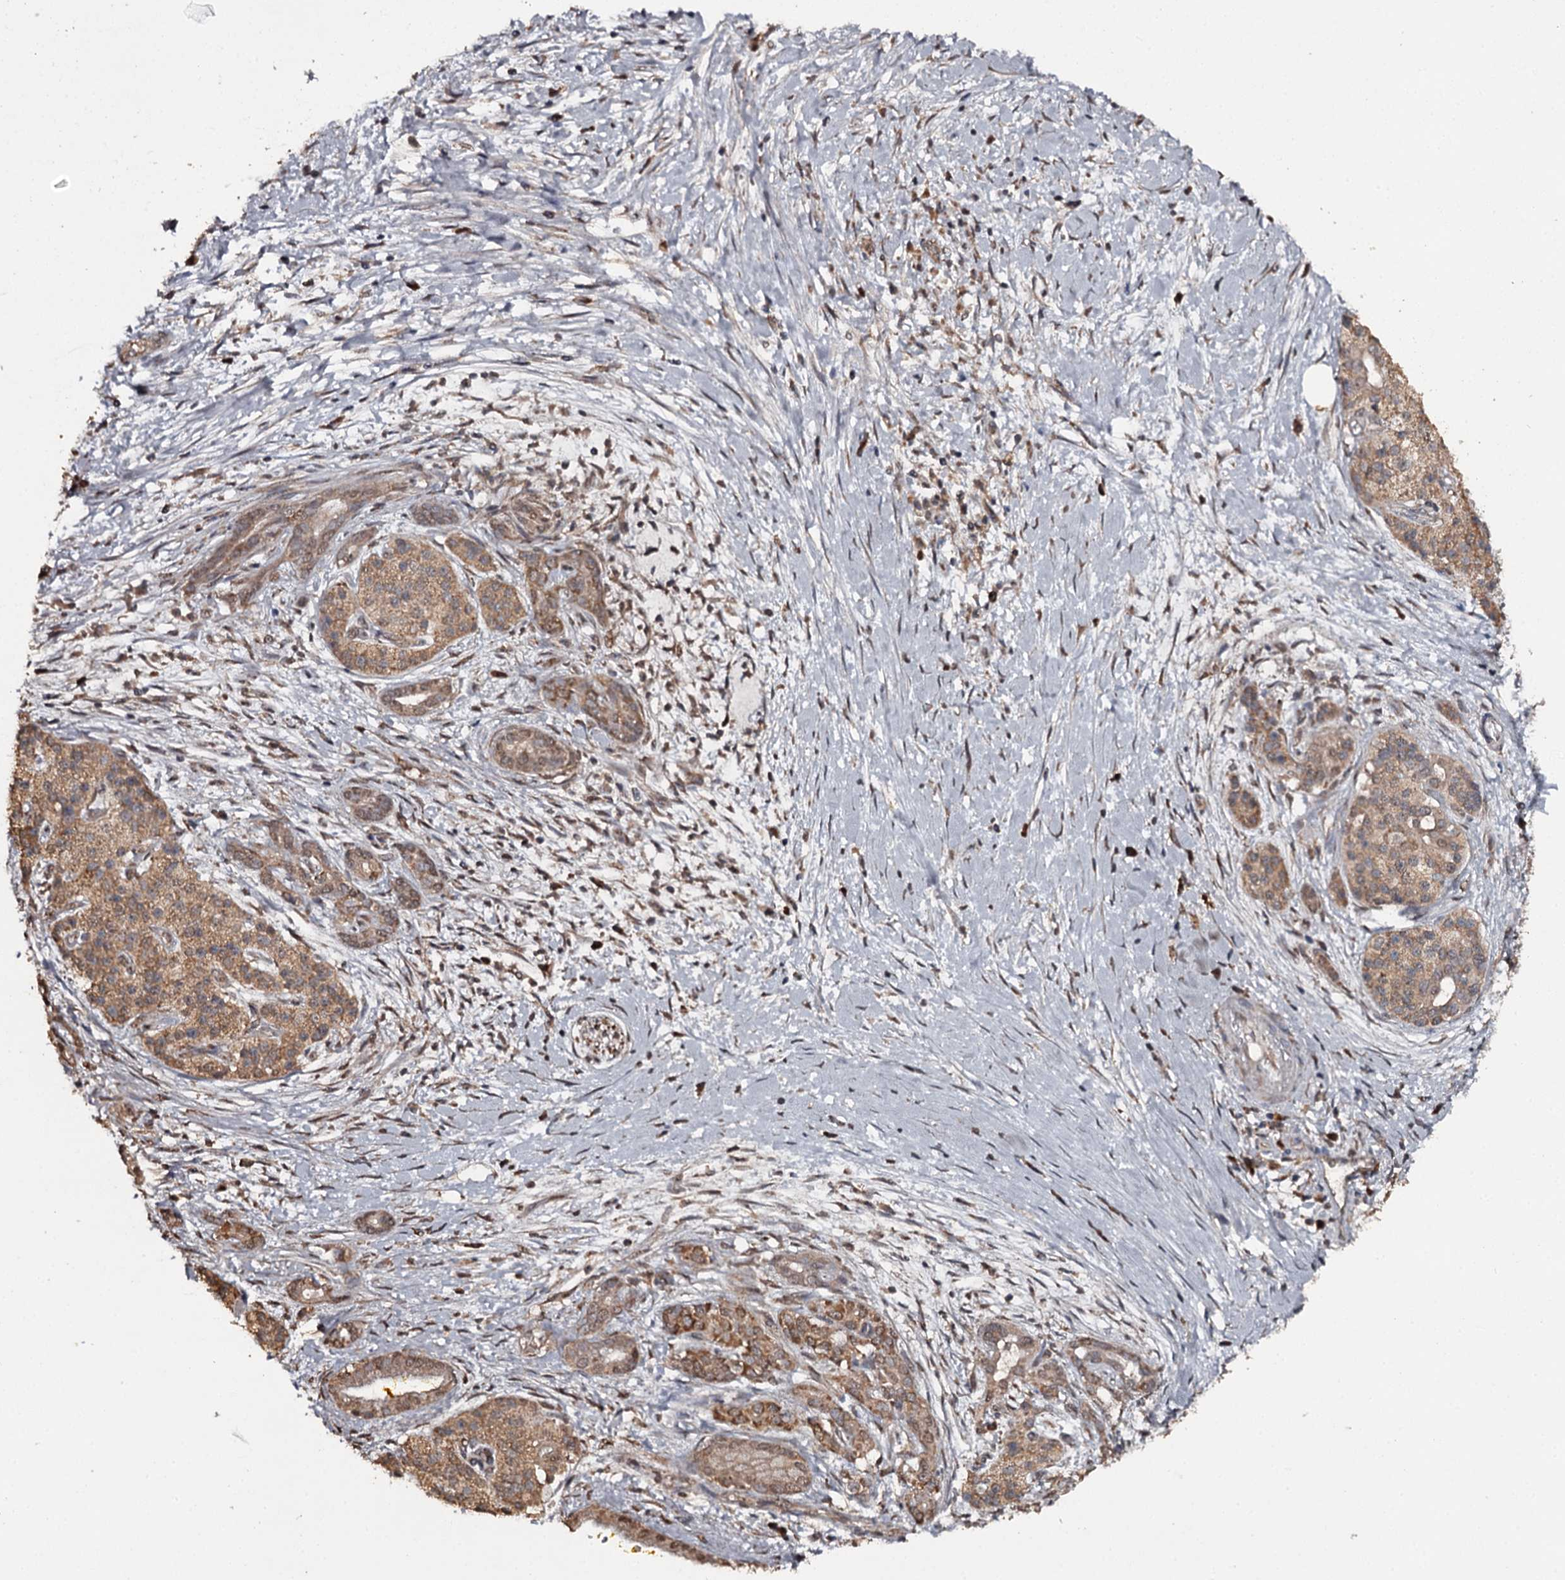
{"staining": {"intensity": "moderate", "quantity": ">75%", "location": "cytoplasmic/membranous"}, "tissue": "pancreatic cancer", "cell_type": "Tumor cells", "image_type": "cancer", "snomed": [{"axis": "morphology", "description": "Adenocarcinoma, NOS"}, {"axis": "topography", "description": "Pancreas"}], "caption": "Immunohistochemistry micrograph of human pancreatic cancer (adenocarcinoma) stained for a protein (brown), which demonstrates medium levels of moderate cytoplasmic/membranous positivity in about >75% of tumor cells.", "gene": "WIPI1", "patient": {"sex": "male", "age": 58}}